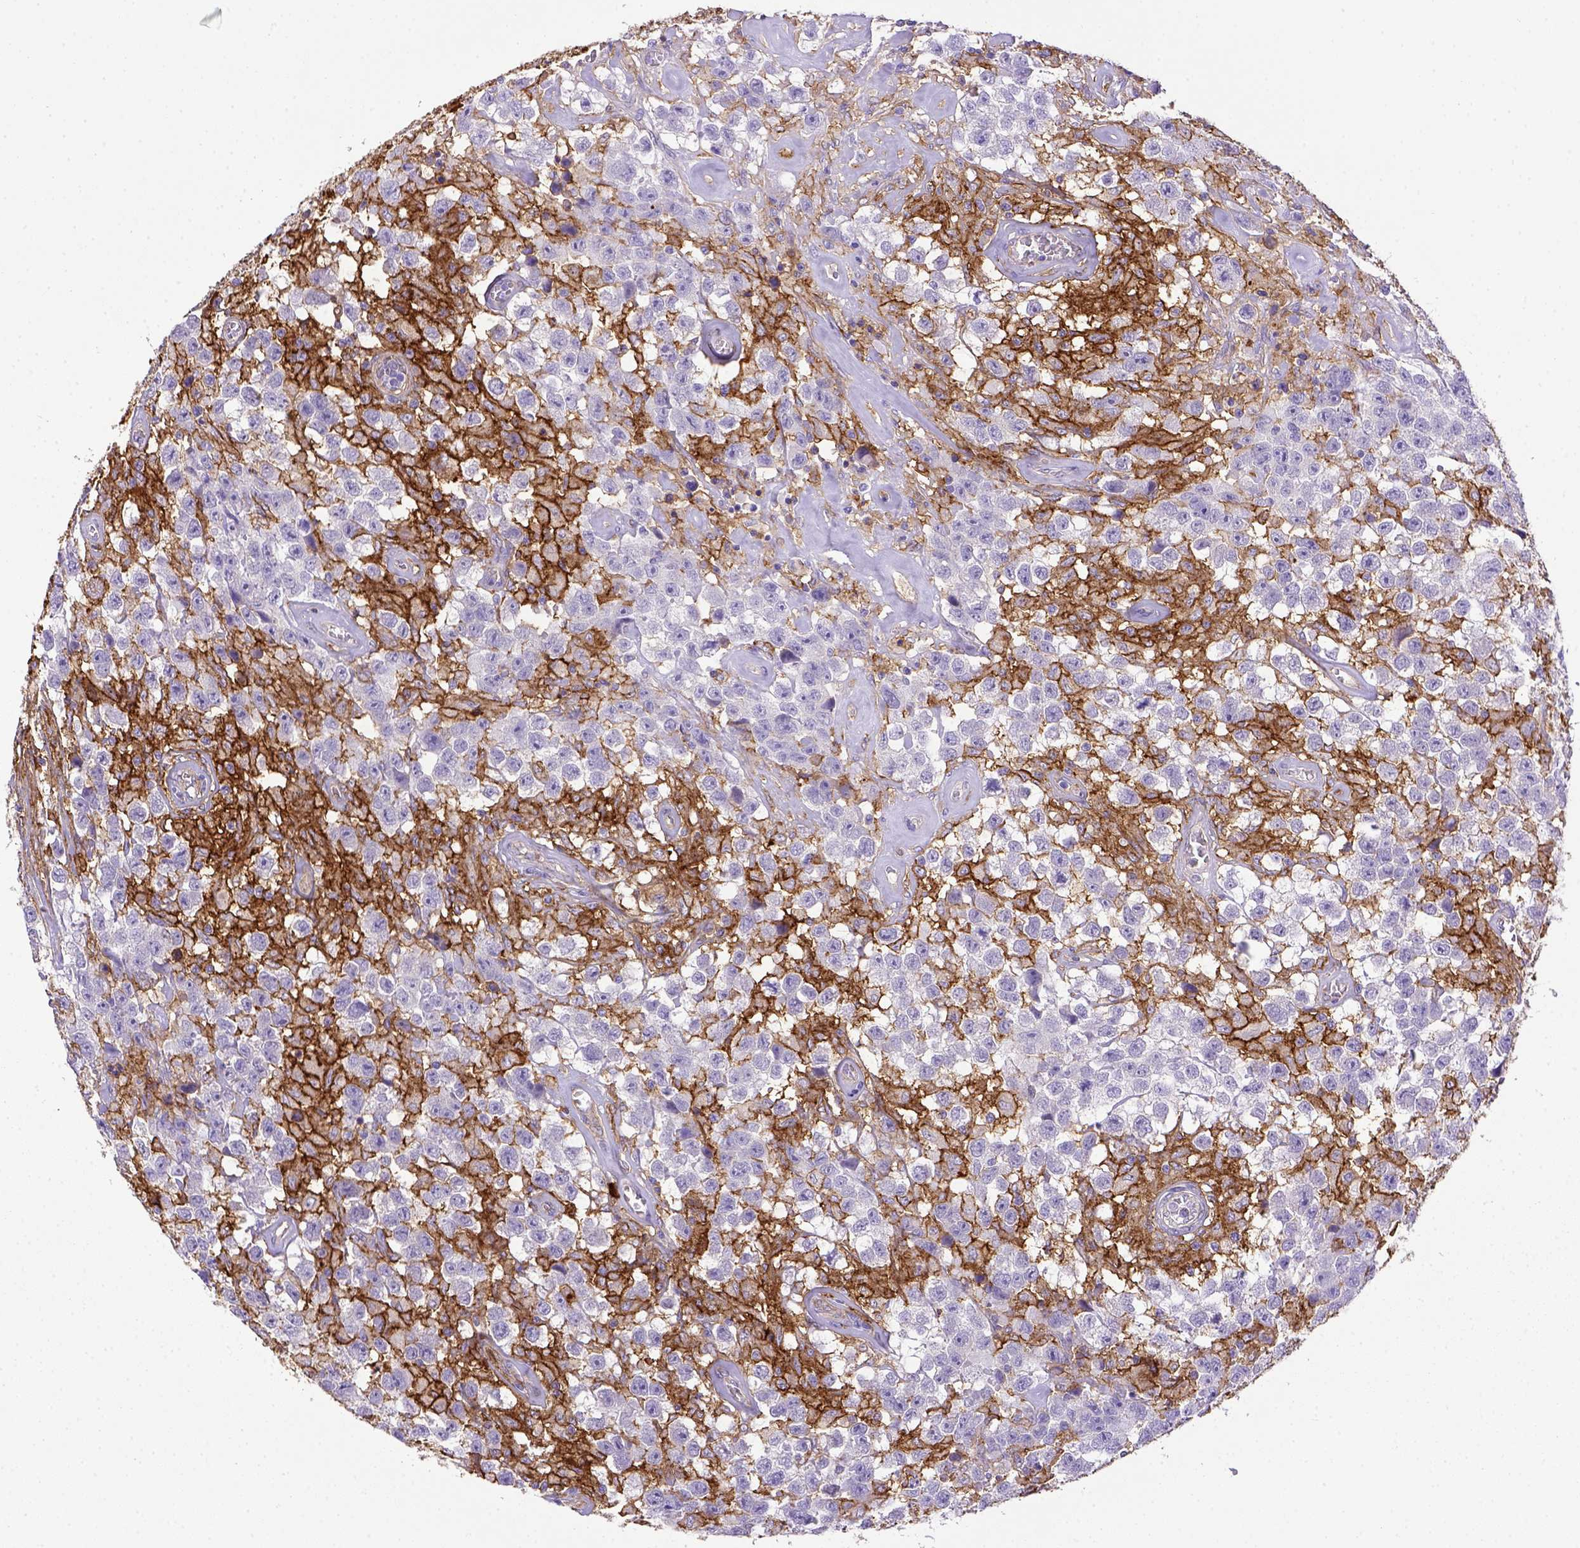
{"staining": {"intensity": "negative", "quantity": "none", "location": "none"}, "tissue": "testis cancer", "cell_type": "Tumor cells", "image_type": "cancer", "snomed": [{"axis": "morphology", "description": "Seminoma, NOS"}, {"axis": "topography", "description": "Testis"}], "caption": "The micrograph displays no significant expression in tumor cells of testis seminoma.", "gene": "CD40", "patient": {"sex": "male", "age": 43}}